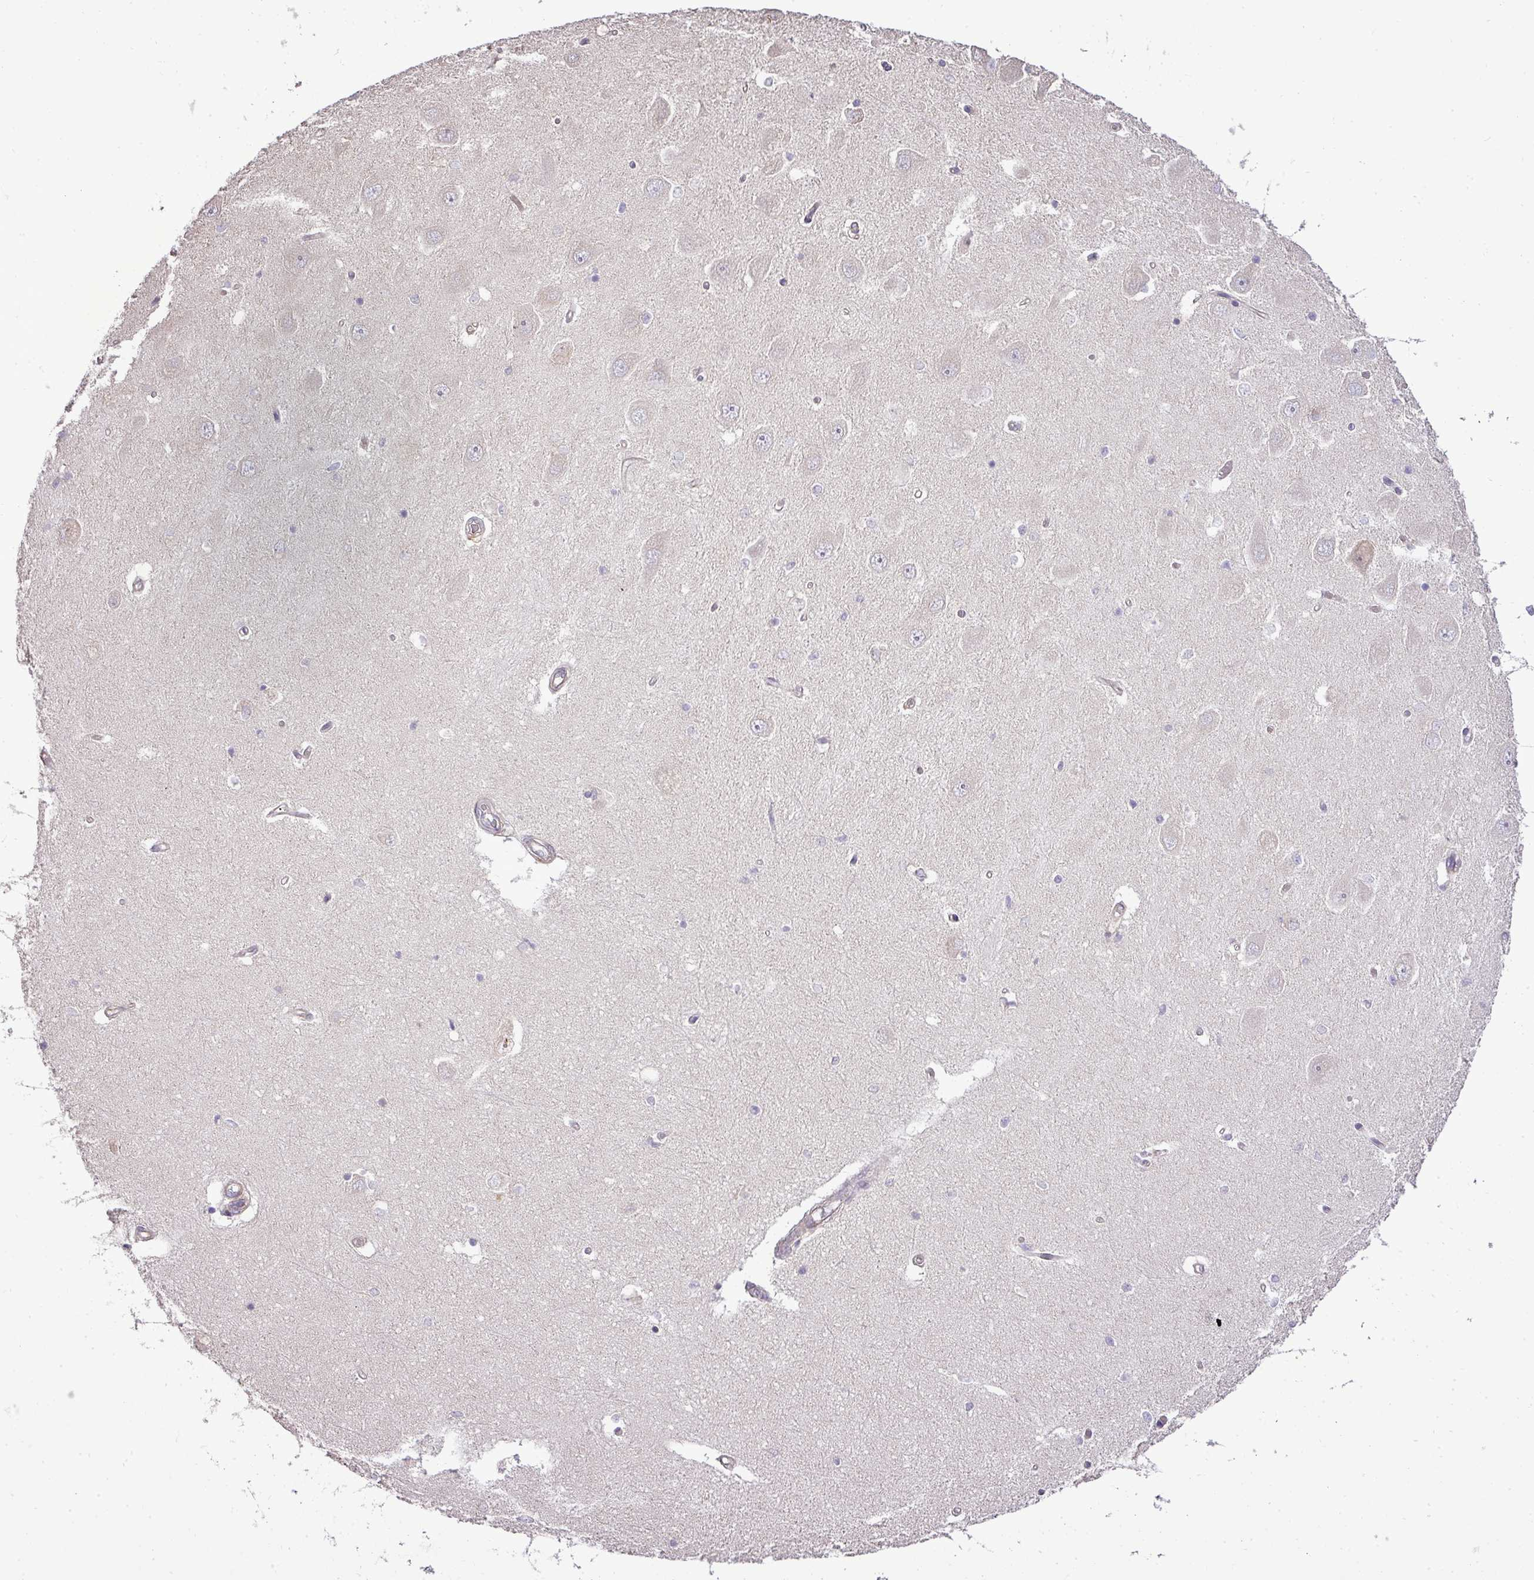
{"staining": {"intensity": "negative", "quantity": "none", "location": "none"}, "tissue": "hippocampus", "cell_type": "Glial cells", "image_type": "normal", "snomed": [{"axis": "morphology", "description": "Normal tissue, NOS"}, {"axis": "topography", "description": "Hippocampus"}], "caption": "Human hippocampus stained for a protein using immunohistochemistry reveals no staining in glial cells.", "gene": "PDRG1", "patient": {"sex": "male", "age": 45}}